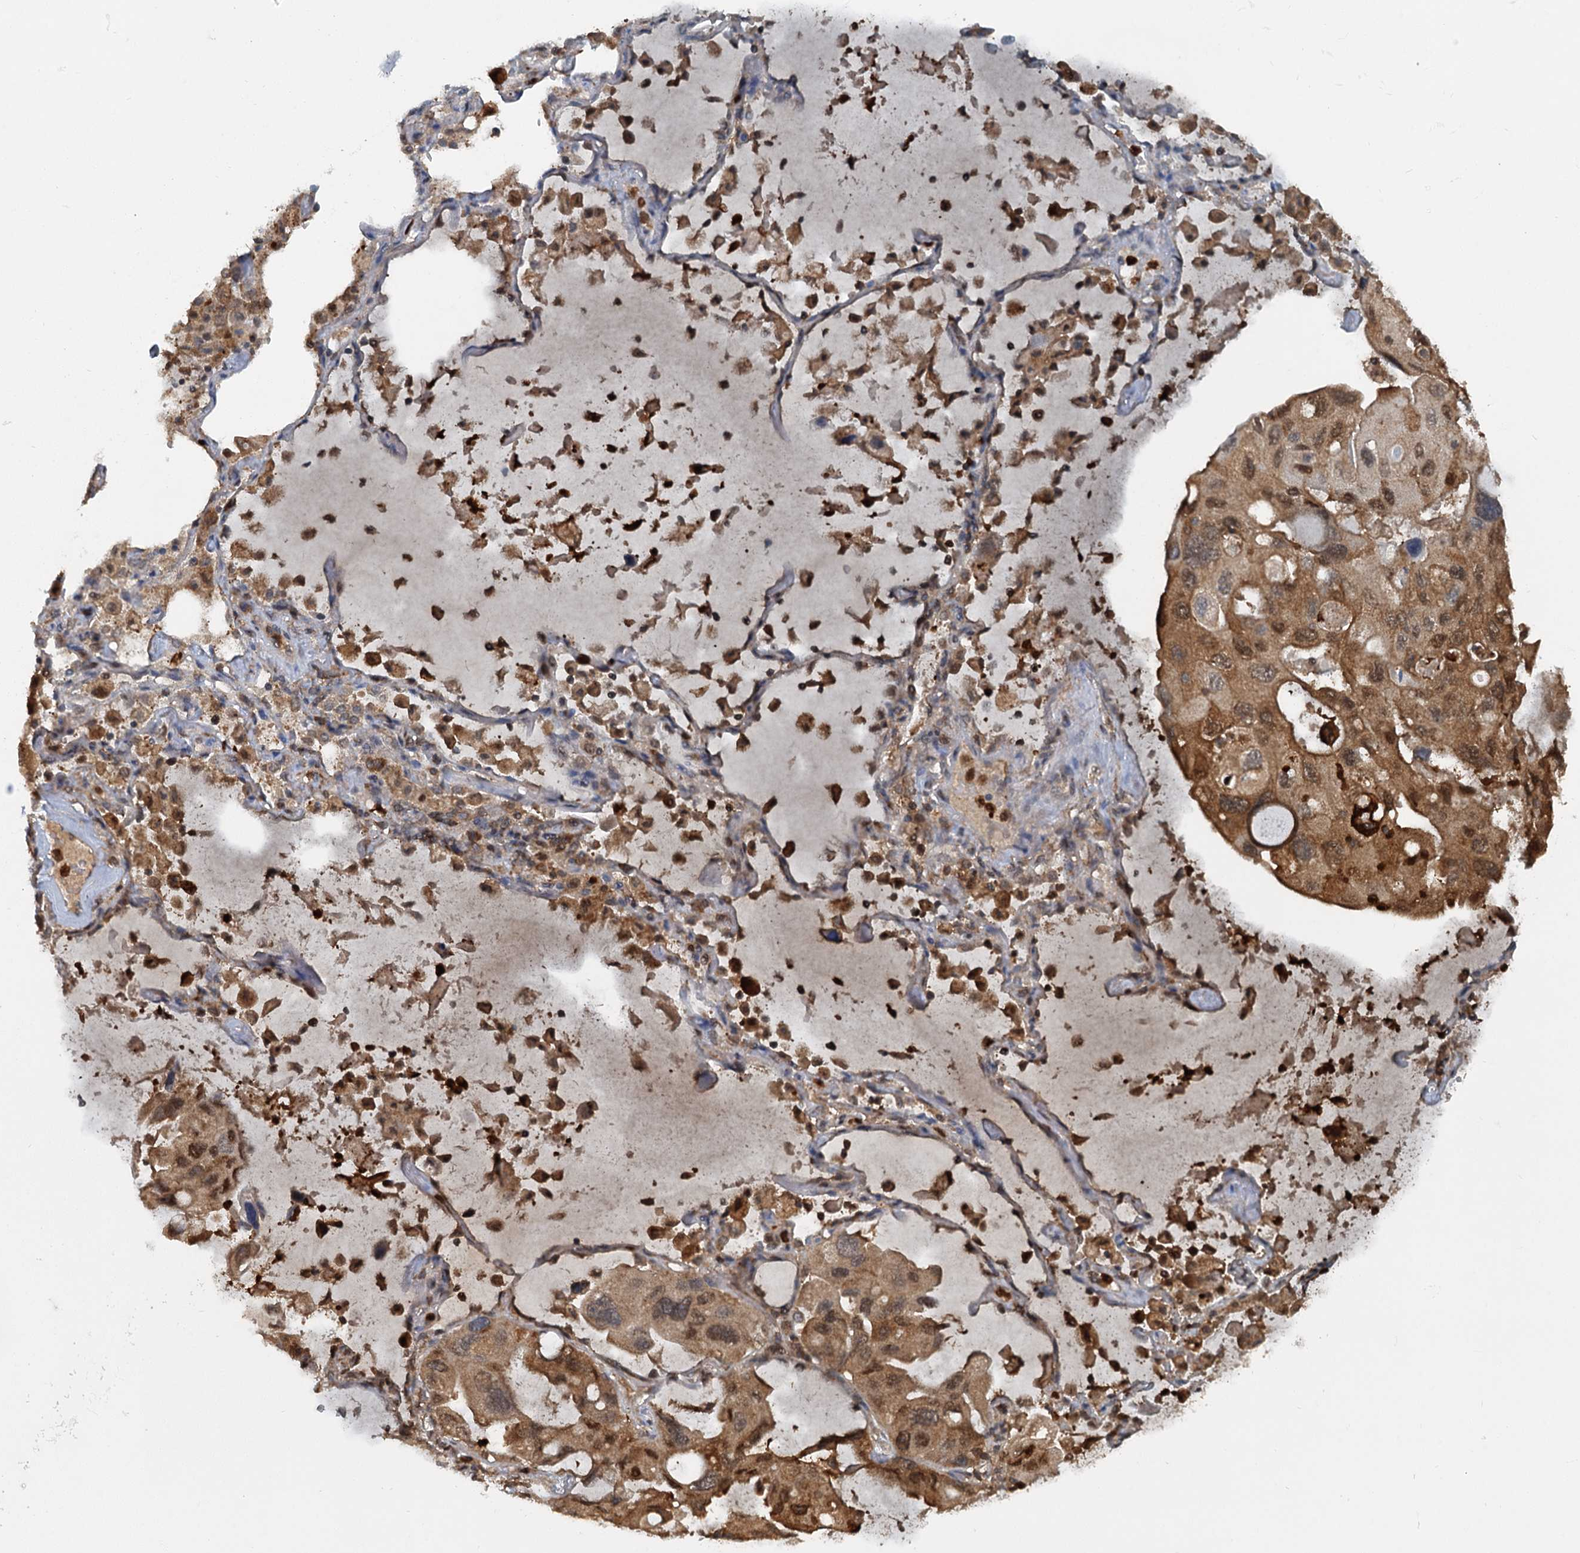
{"staining": {"intensity": "moderate", "quantity": ">75%", "location": "cytoplasmic/membranous,nuclear"}, "tissue": "lung cancer", "cell_type": "Tumor cells", "image_type": "cancer", "snomed": [{"axis": "morphology", "description": "Squamous cell carcinoma, NOS"}, {"axis": "topography", "description": "Lung"}], "caption": "IHC image of lung squamous cell carcinoma stained for a protein (brown), which exhibits medium levels of moderate cytoplasmic/membranous and nuclear positivity in about >75% of tumor cells.", "gene": "GPI", "patient": {"sex": "female", "age": 73}}